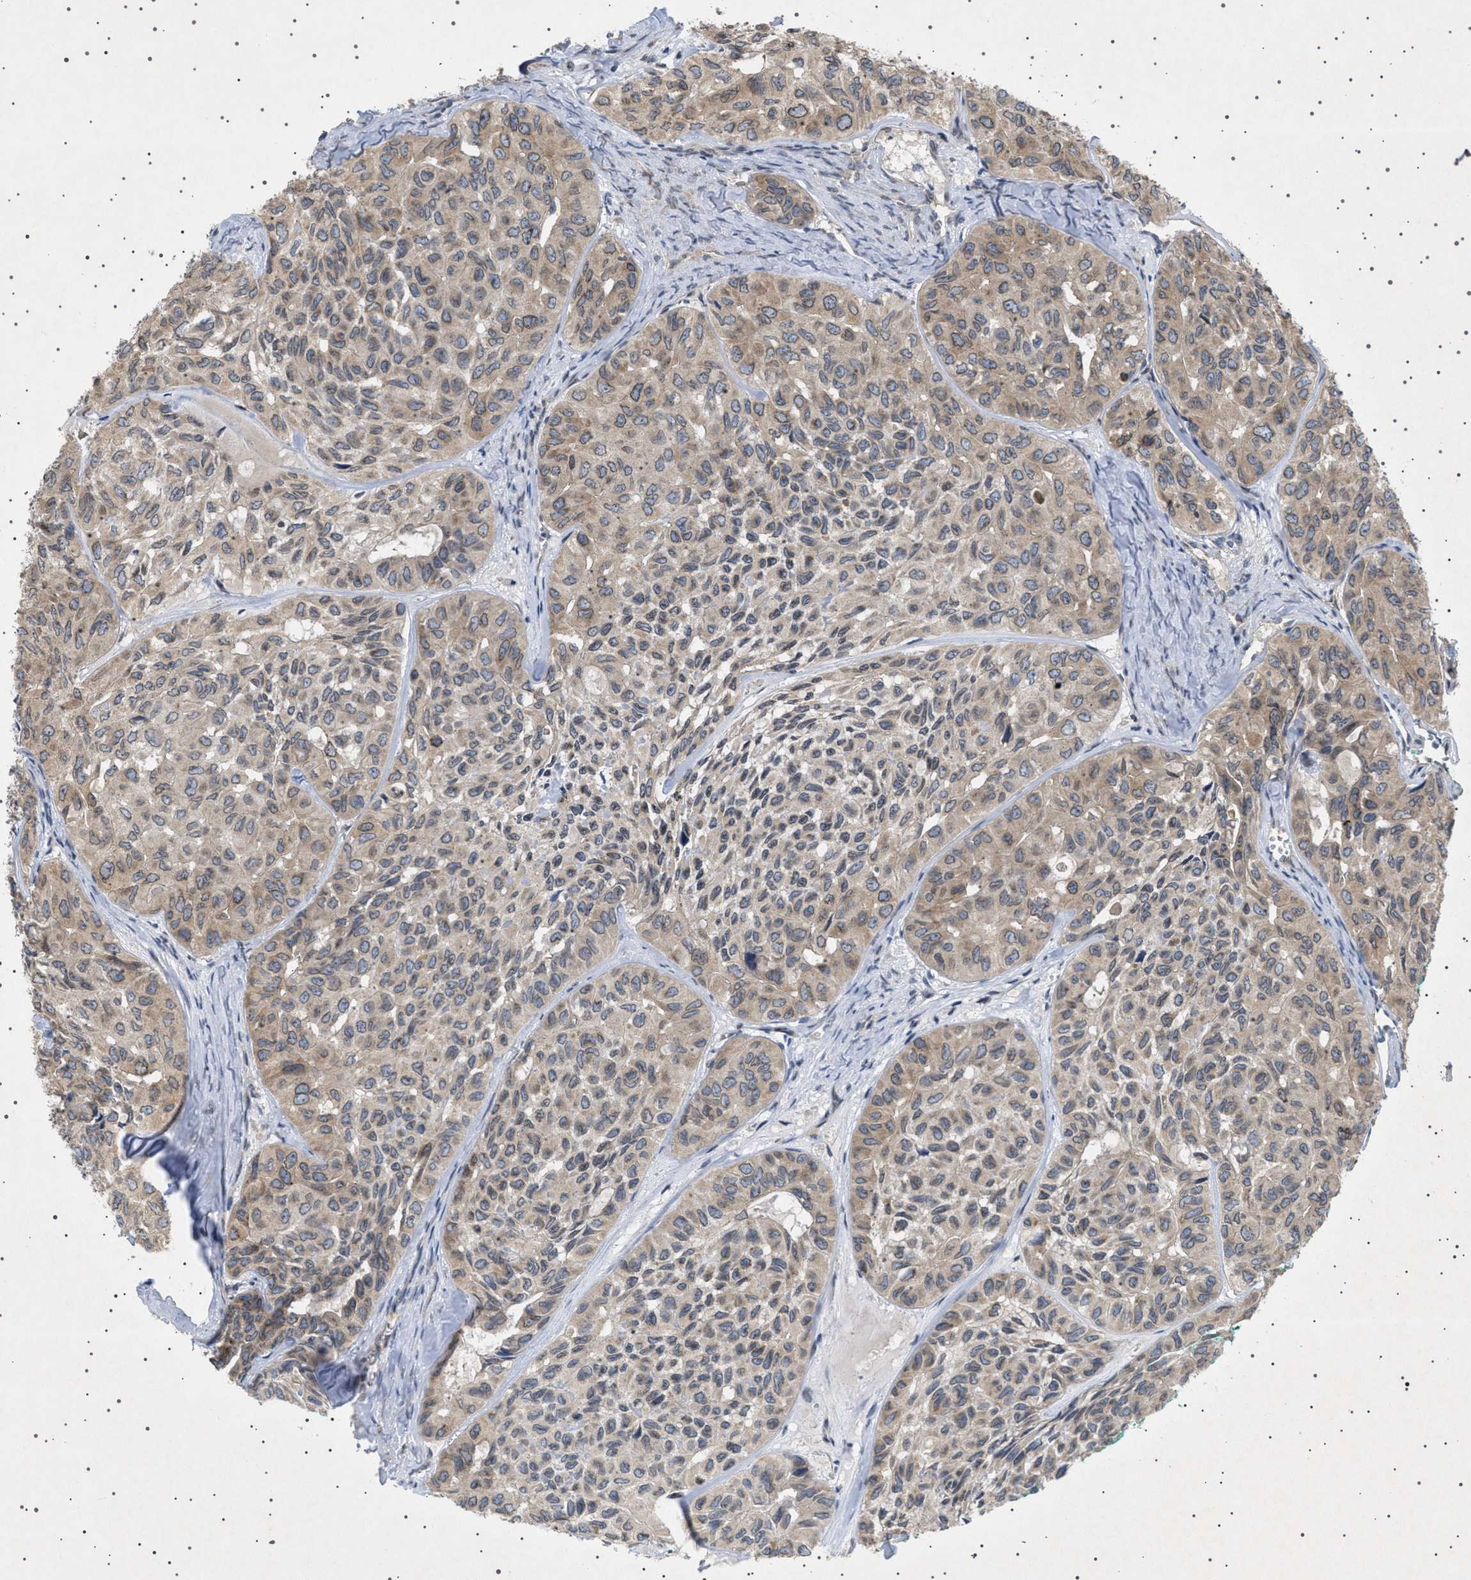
{"staining": {"intensity": "weak", "quantity": ">75%", "location": "cytoplasmic/membranous,nuclear"}, "tissue": "head and neck cancer", "cell_type": "Tumor cells", "image_type": "cancer", "snomed": [{"axis": "morphology", "description": "Adenocarcinoma, NOS"}, {"axis": "topography", "description": "Salivary gland, NOS"}, {"axis": "topography", "description": "Head-Neck"}], "caption": "DAB immunohistochemical staining of human adenocarcinoma (head and neck) exhibits weak cytoplasmic/membranous and nuclear protein expression in about >75% of tumor cells. (DAB (3,3'-diaminobenzidine) IHC, brown staining for protein, blue staining for nuclei).", "gene": "NUP93", "patient": {"sex": "female", "age": 76}}